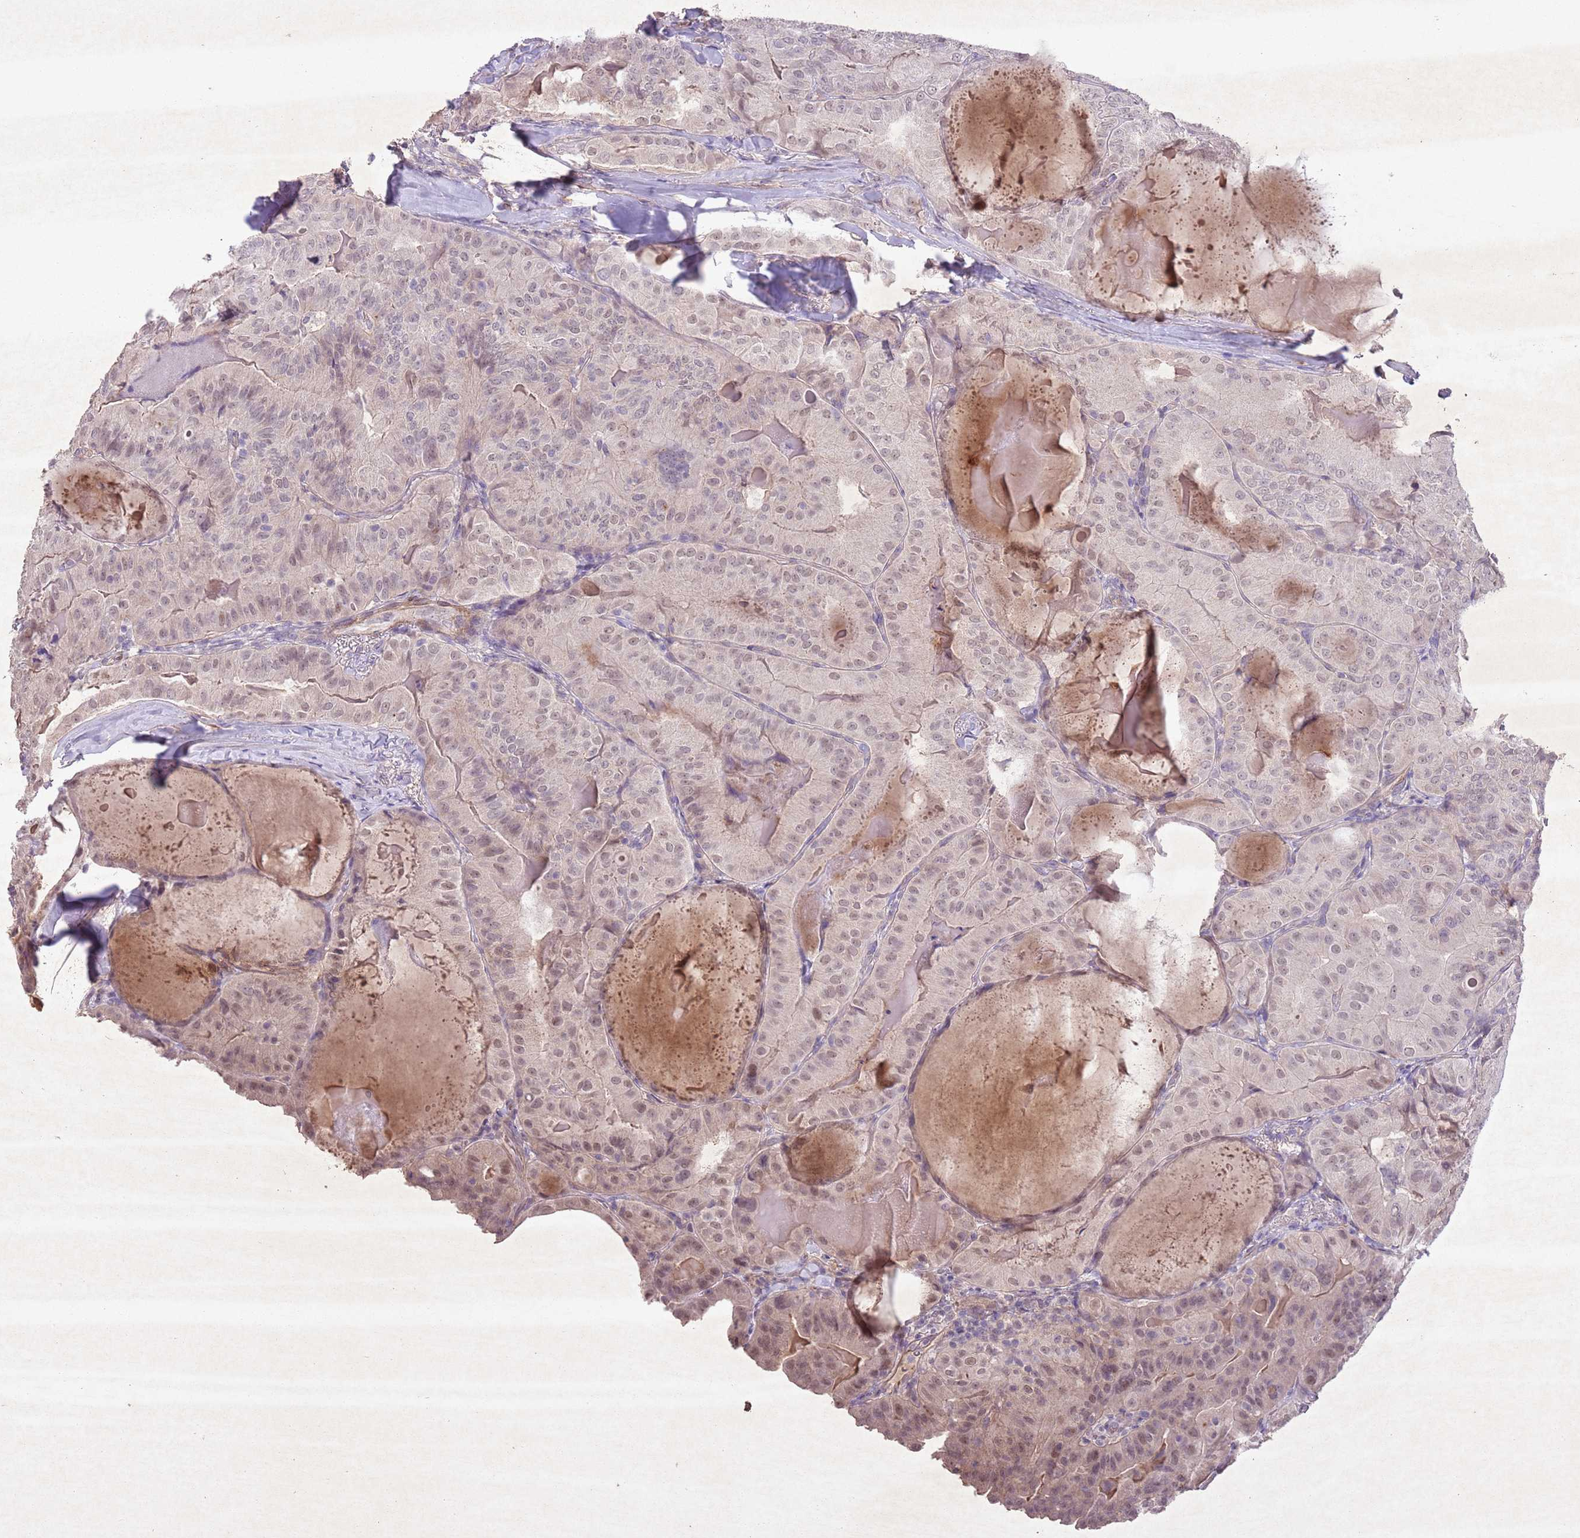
{"staining": {"intensity": "moderate", "quantity": "25%-75%", "location": "nuclear"}, "tissue": "thyroid cancer", "cell_type": "Tumor cells", "image_type": "cancer", "snomed": [{"axis": "morphology", "description": "Papillary adenocarcinoma, NOS"}, {"axis": "topography", "description": "Thyroid gland"}], "caption": "Tumor cells reveal medium levels of moderate nuclear positivity in approximately 25%-75% of cells in papillary adenocarcinoma (thyroid). The staining was performed using DAB (3,3'-diaminobenzidine), with brown indicating positive protein expression. Nuclei are stained blue with hematoxylin.", "gene": "CCNI", "patient": {"sex": "female", "age": 68}}